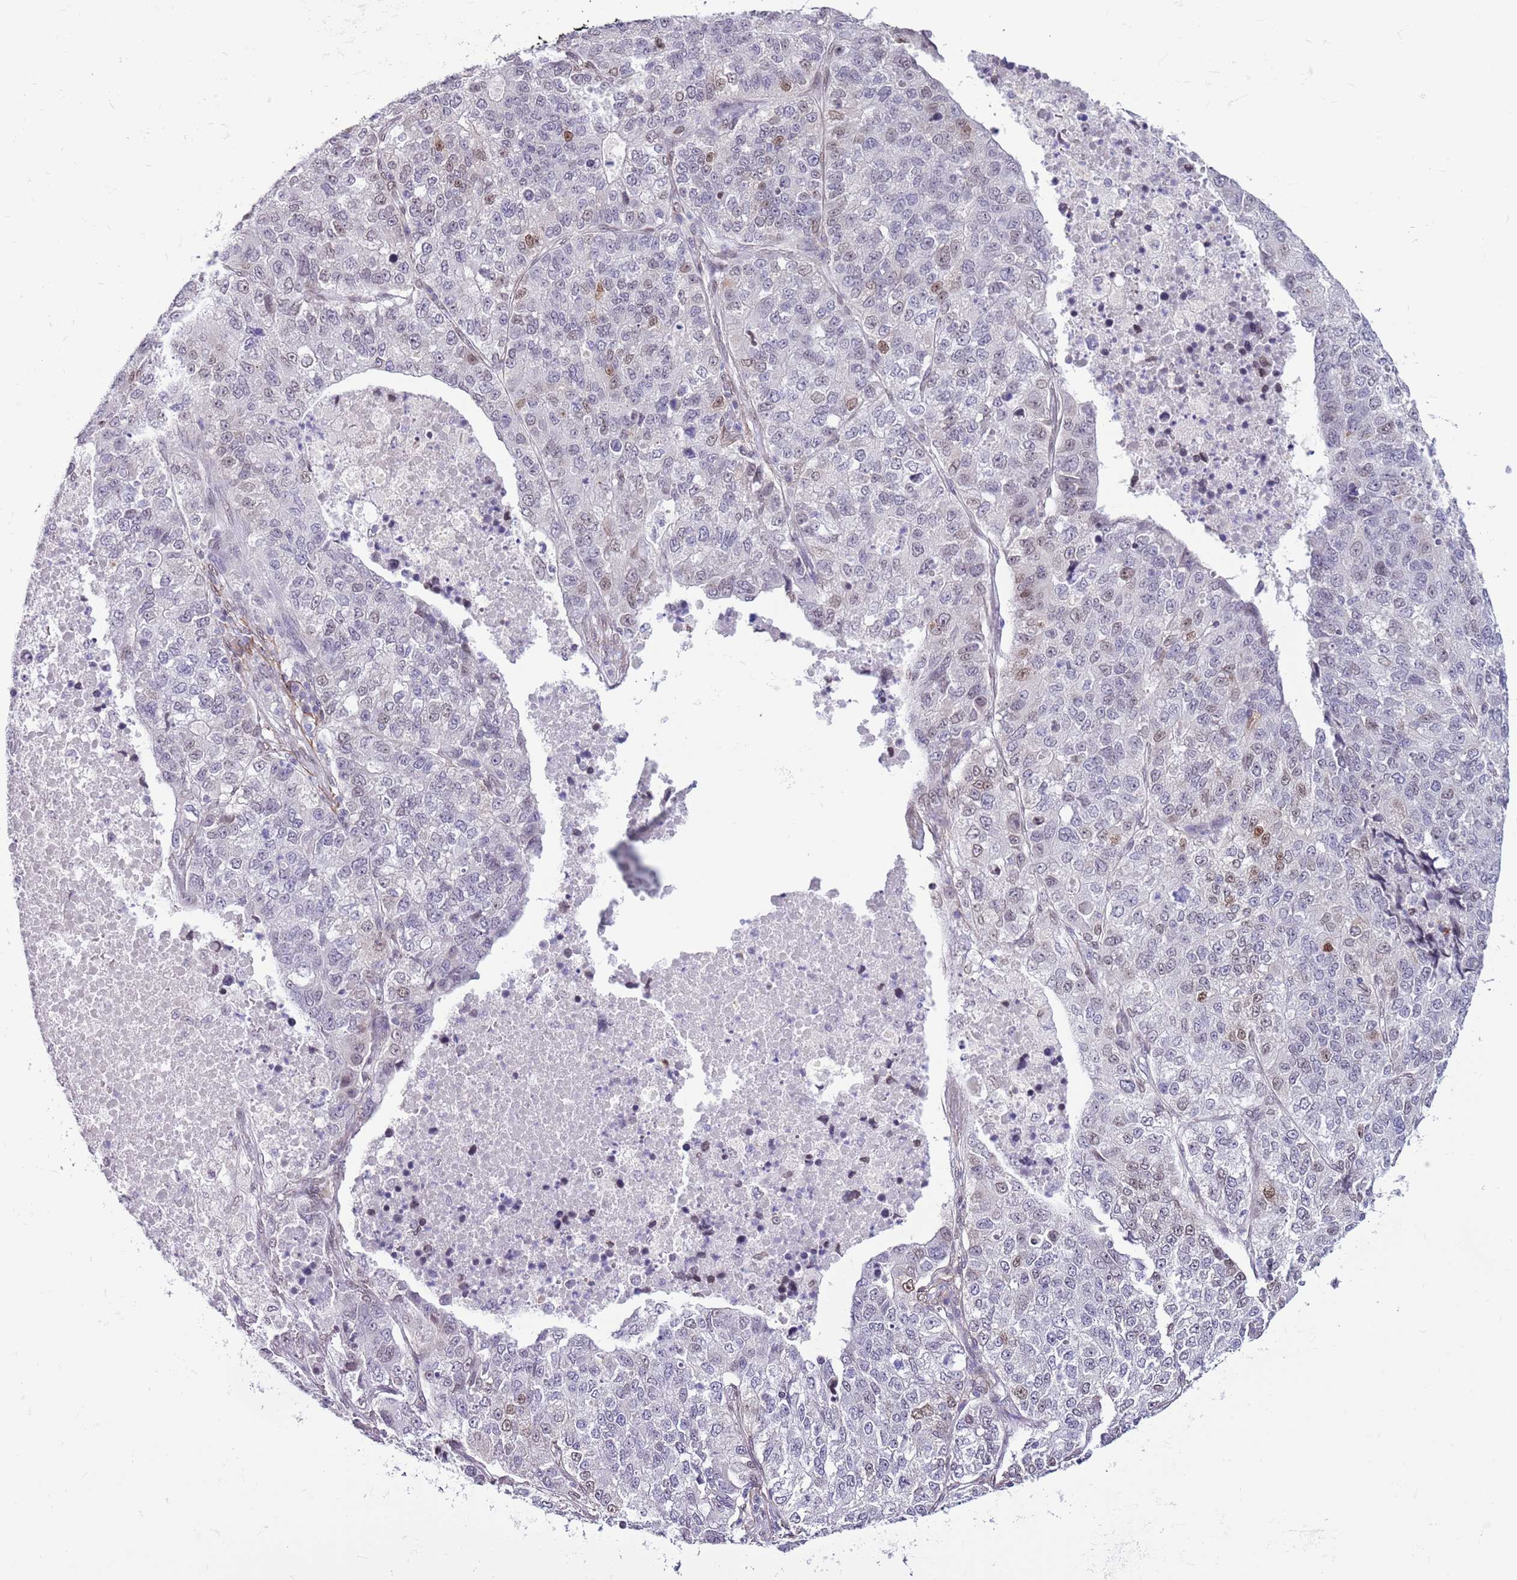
{"staining": {"intensity": "moderate", "quantity": "<25%", "location": "nuclear"}, "tissue": "lung cancer", "cell_type": "Tumor cells", "image_type": "cancer", "snomed": [{"axis": "morphology", "description": "Adenocarcinoma, NOS"}, {"axis": "topography", "description": "Lung"}], "caption": "Protein staining reveals moderate nuclear expression in approximately <25% of tumor cells in adenocarcinoma (lung). Immunohistochemistry stains the protein of interest in brown and the nuclei are stained blue.", "gene": "ZGLP1", "patient": {"sex": "male", "age": 49}}